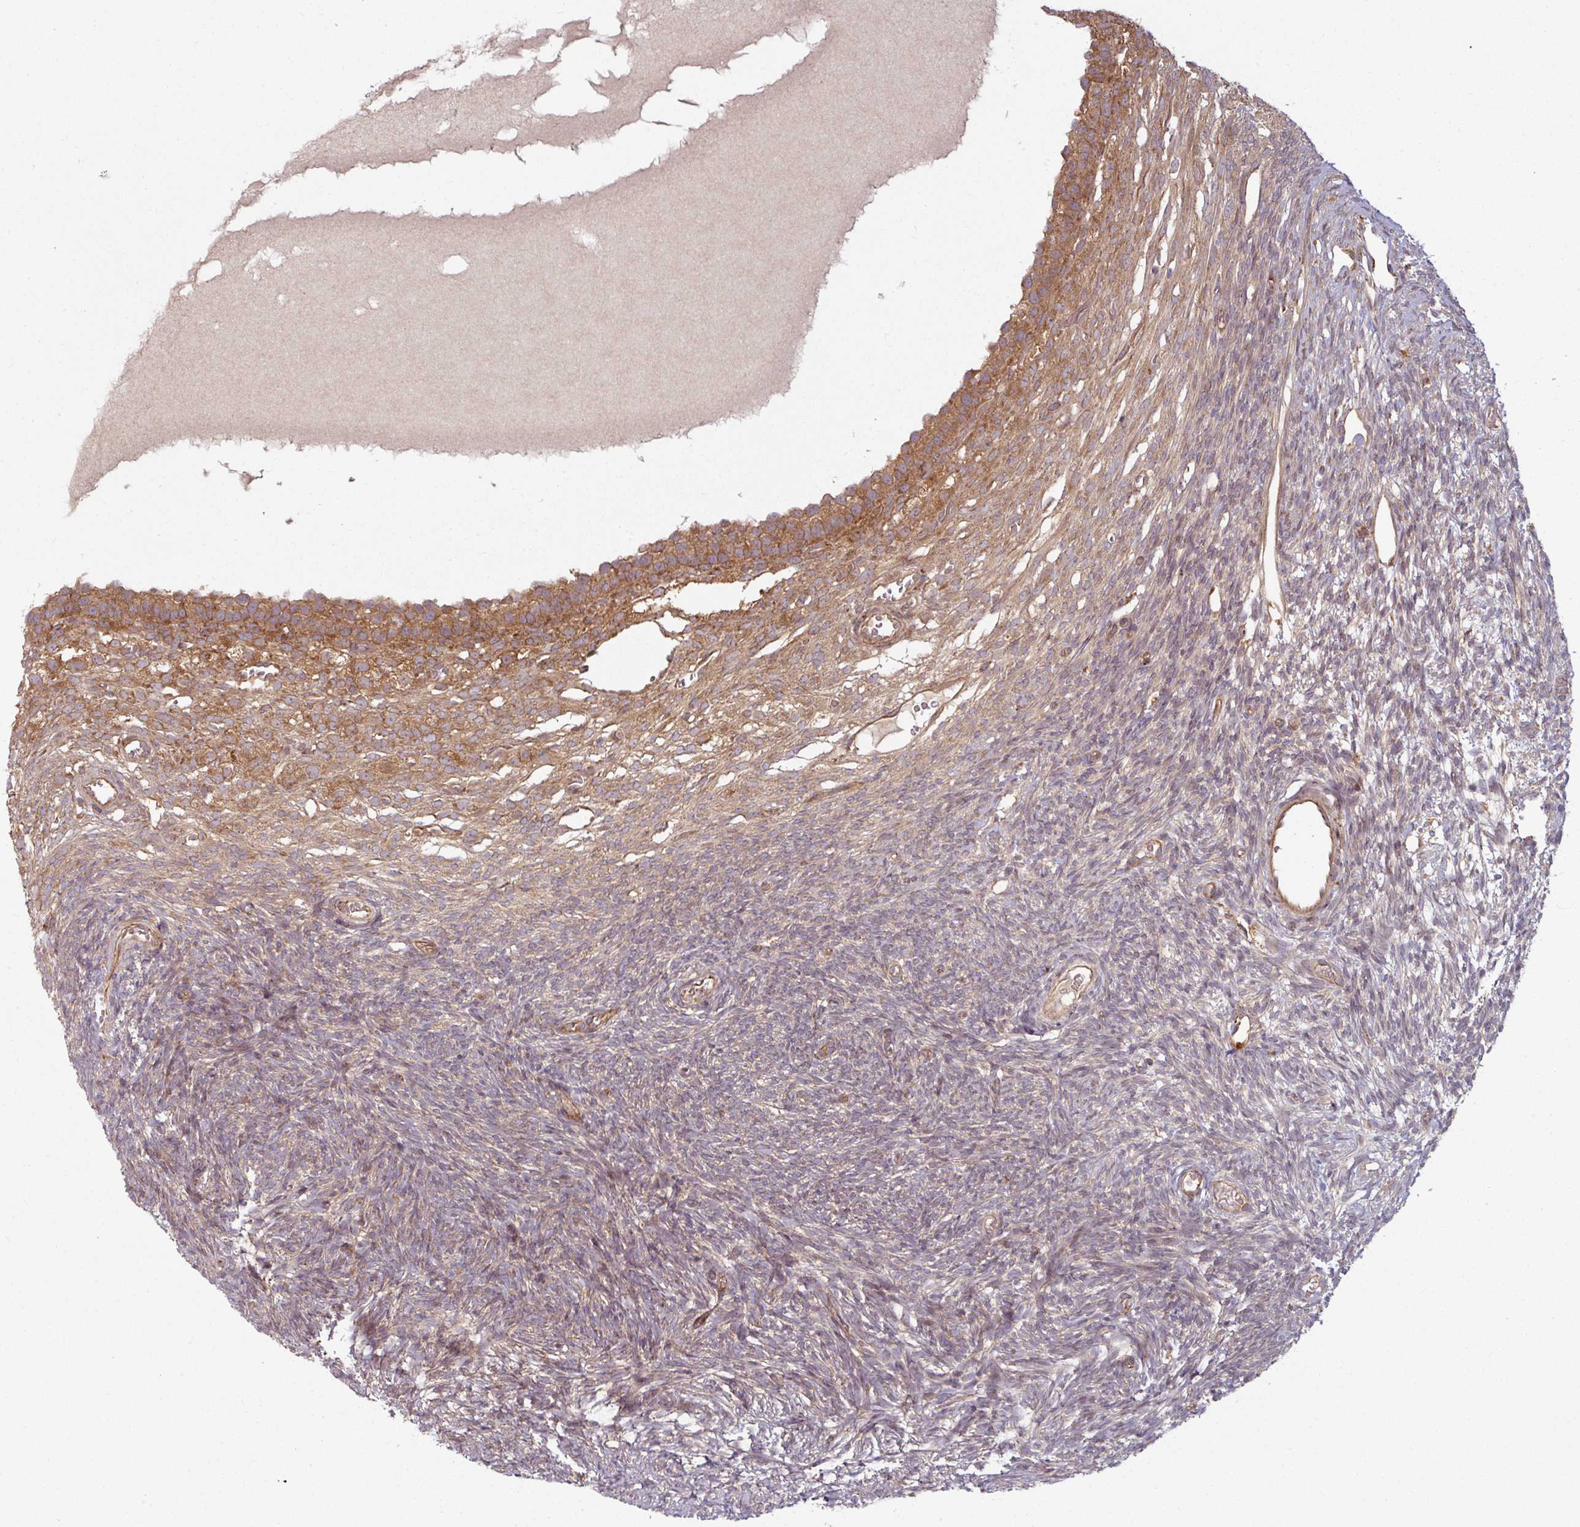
{"staining": {"intensity": "moderate", "quantity": ">75%", "location": "cytoplasmic/membranous"}, "tissue": "ovary", "cell_type": "Follicle cells", "image_type": "normal", "snomed": [{"axis": "morphology", "description": "Normal tissue, NOS"}, {"axis": "topography", "description": "Ovary"}], "caption": "Ovary stained with DAB immunohistochemistry (IHC) shows medium levels of moderate cytoplasmic/membranous positivity in about >75% of follicle cells. Immunohistochemistry (ihc) stains the protein of interest in brown and the nuclei are stained blue.", "gene": "RAB5A", "patient": {"sex": "female", "age": 39}}